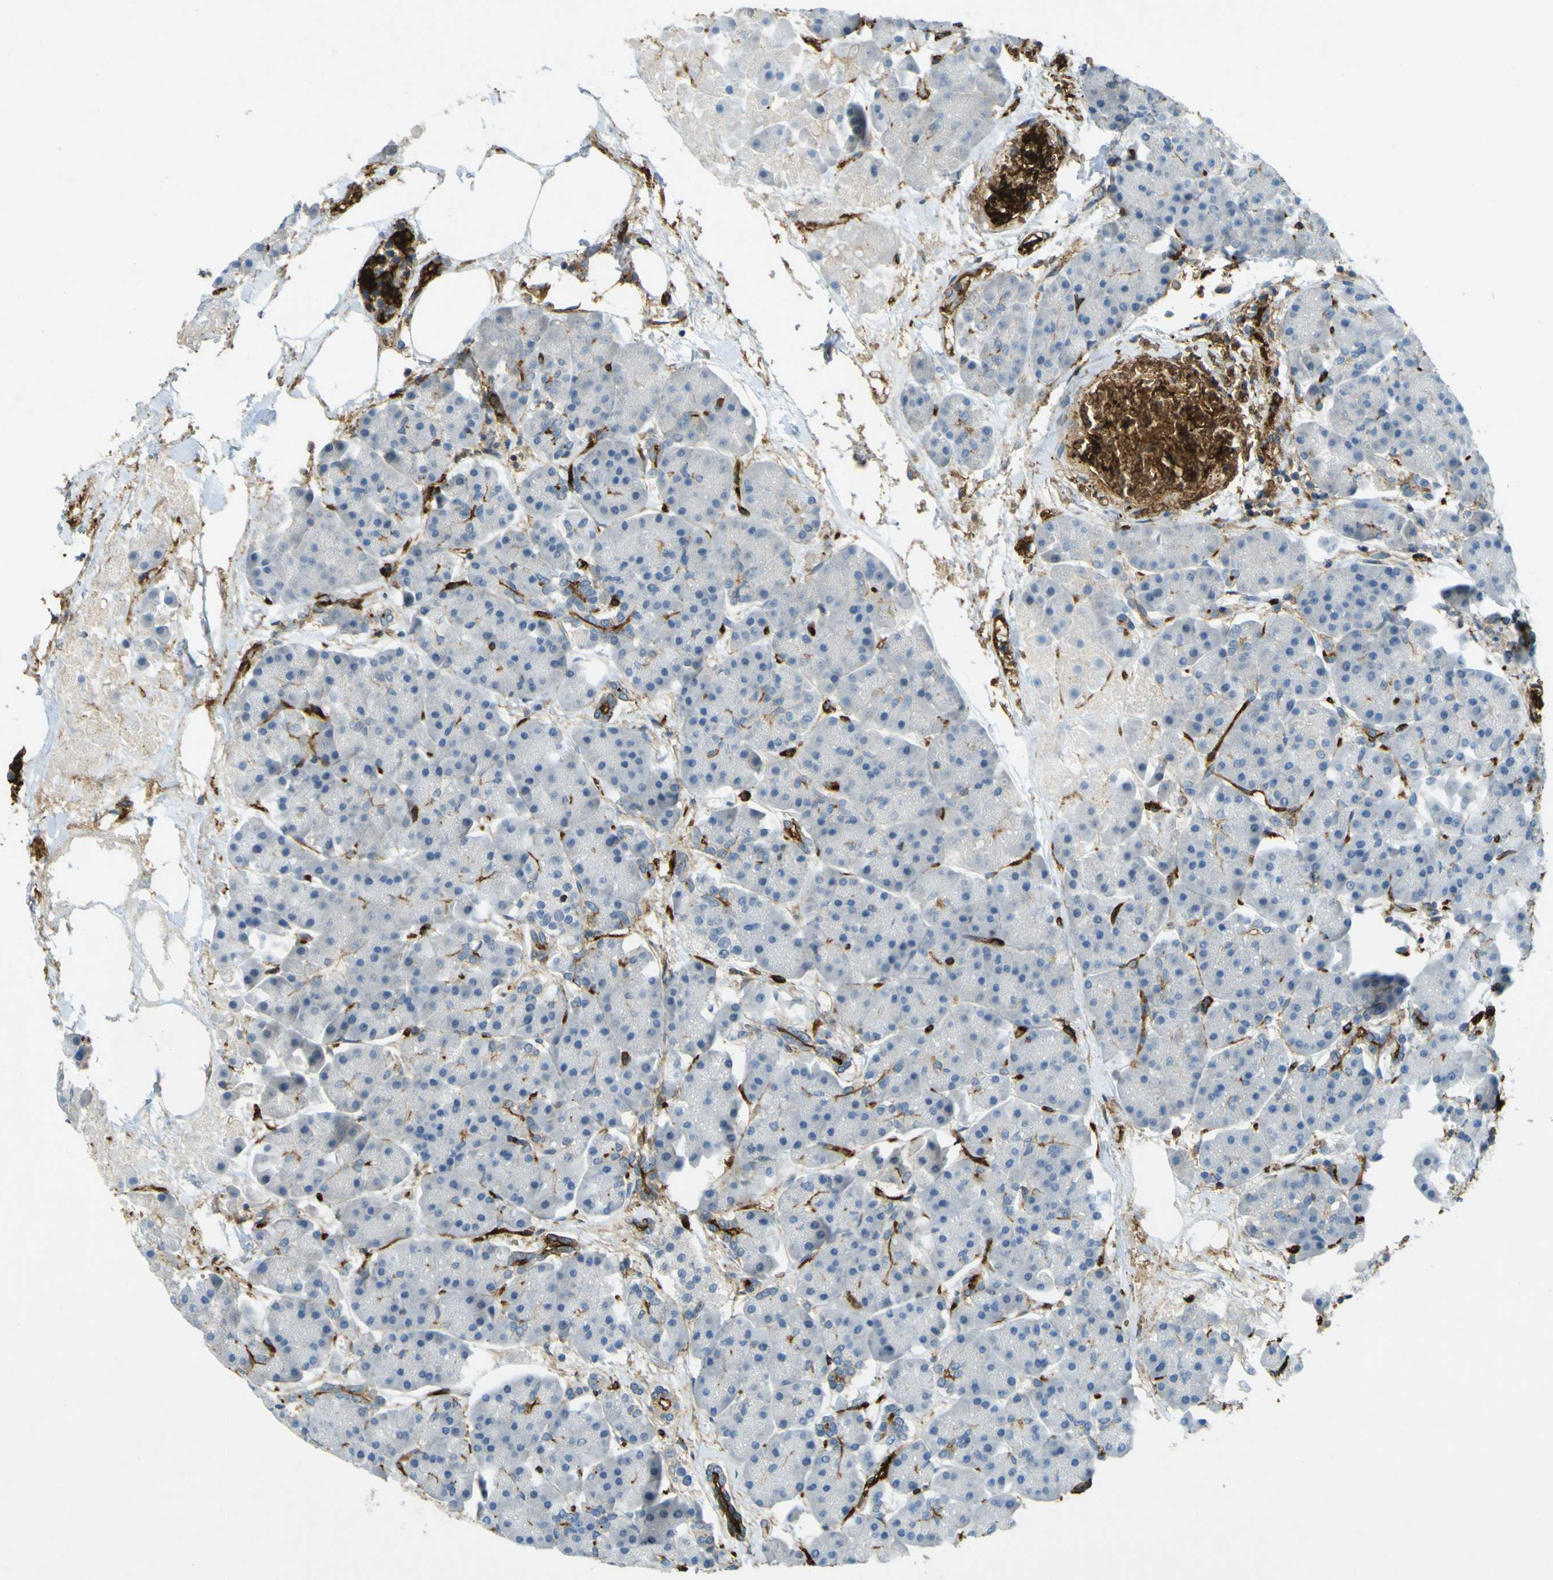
{"staining": {"intensity": "negative", "quantity": "none", "location": "none"}, "tissue": "pancreas", "cell_type": "Exocrine glandular cells", "image_type": "normal", "snomed": [{"axis": "morphology", "description": "Normal tissue, NOS"}, {"axis": "topography", "description": "Pancreas"}], "caption": "Immunohistochemistry (IHC) histopathology image of unremarkable pancreas: pancreas stained with DAB shows no significant protein staining in exocrine glandular cells. Brightfield microscopy of immunohistochemistry stained with DAB (3,3'-diaminobenzidine) (brown) and hematoxylin (blue), captured at high magnification.", "gene": "PLXDC1", "patient": {"sex": "female", "age": 70}}